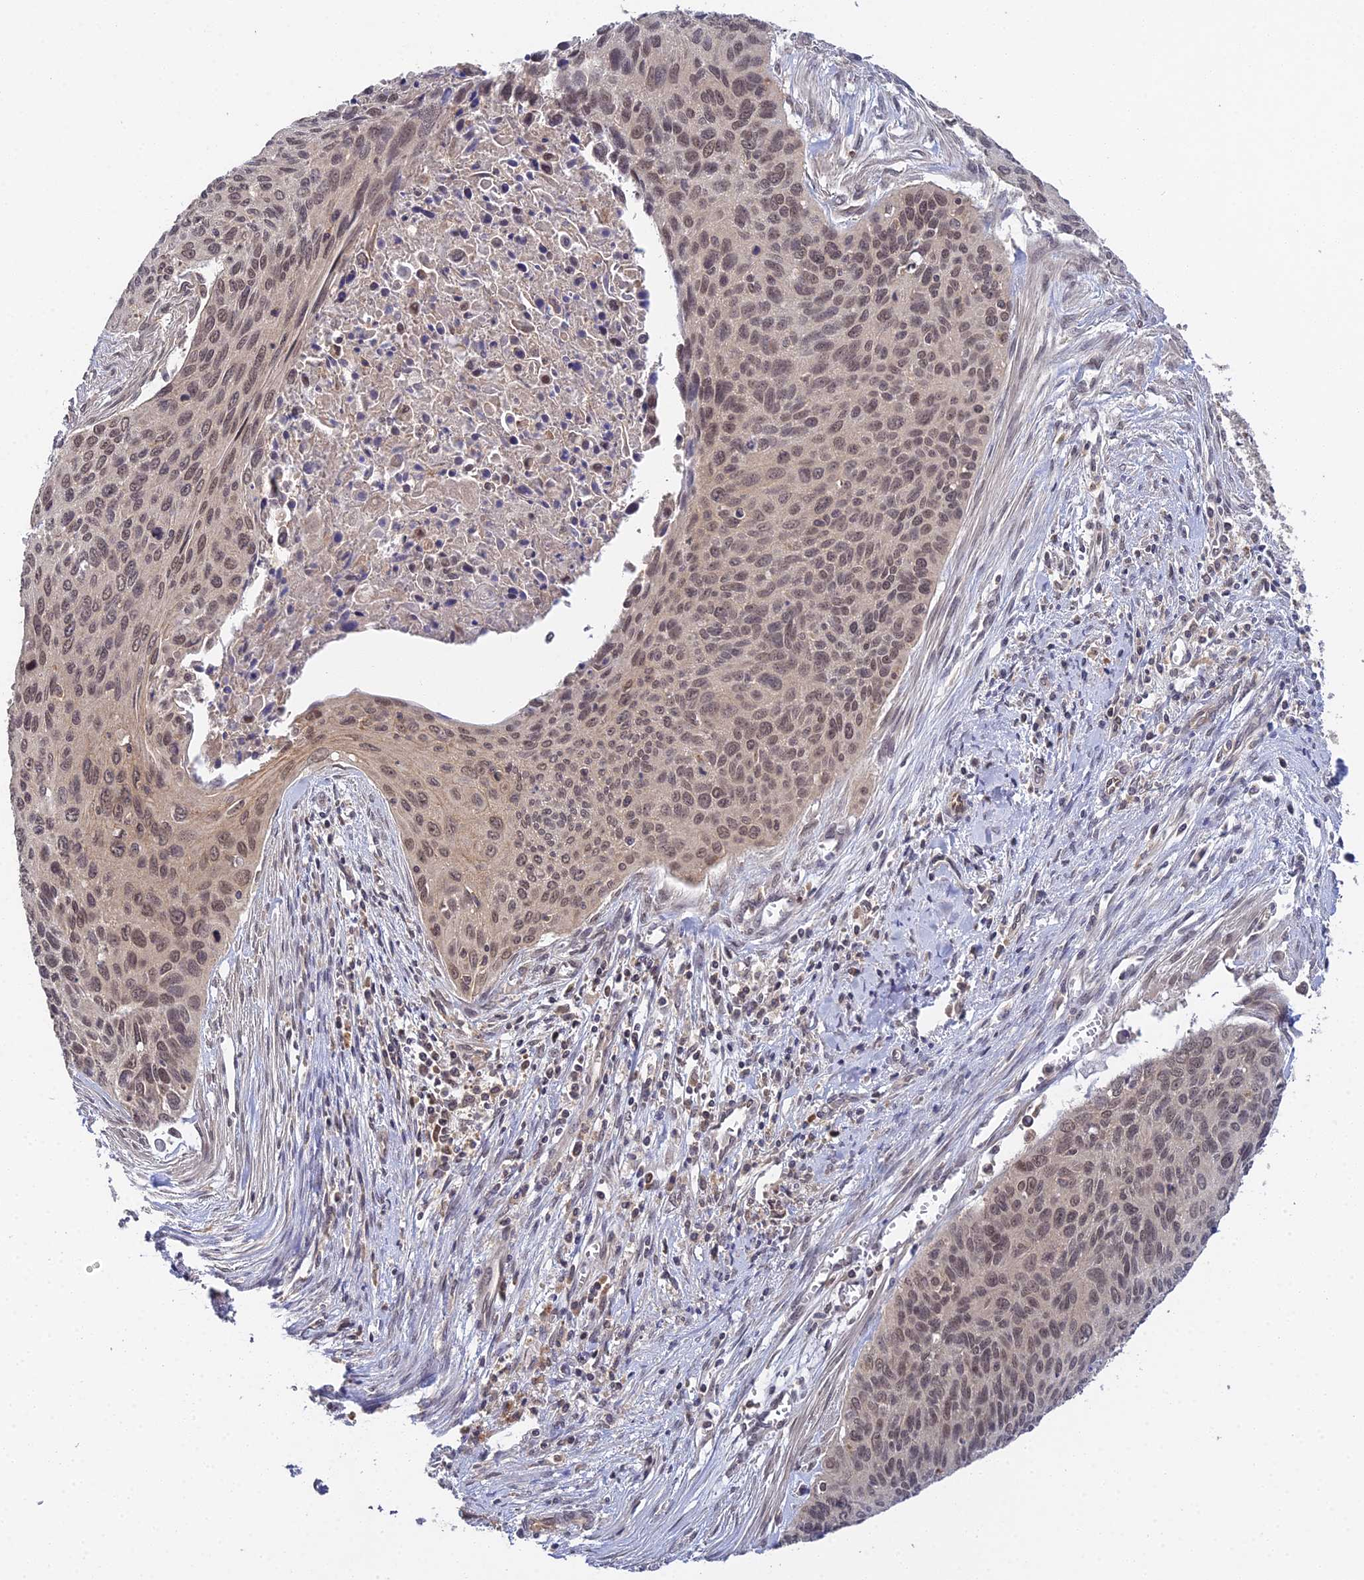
{"staining": {"intensity": "moderate", "quantity": ">75%", "location": "nuclear"}, "tissue": "cervical cancer", "cell_type": "Tumor cells", "image_type": "cancer", "snomed": [{"axis": "morphology", "description": "Squamous cell carcinoma, NOS"}, {"axis": "topography", "description": "Cervix"}], "caption": "DAB immunohistochemical staining of human cervical cancer (squamous cell carcinoma) reveals moderate nuclear protein positivity in approximately >75% of tumor cells. The protein of interest is shown in brown color, while the nuclei are stained blue.", "gene": "TPRX1", "patient": {"sex": "female", "age": 55}}